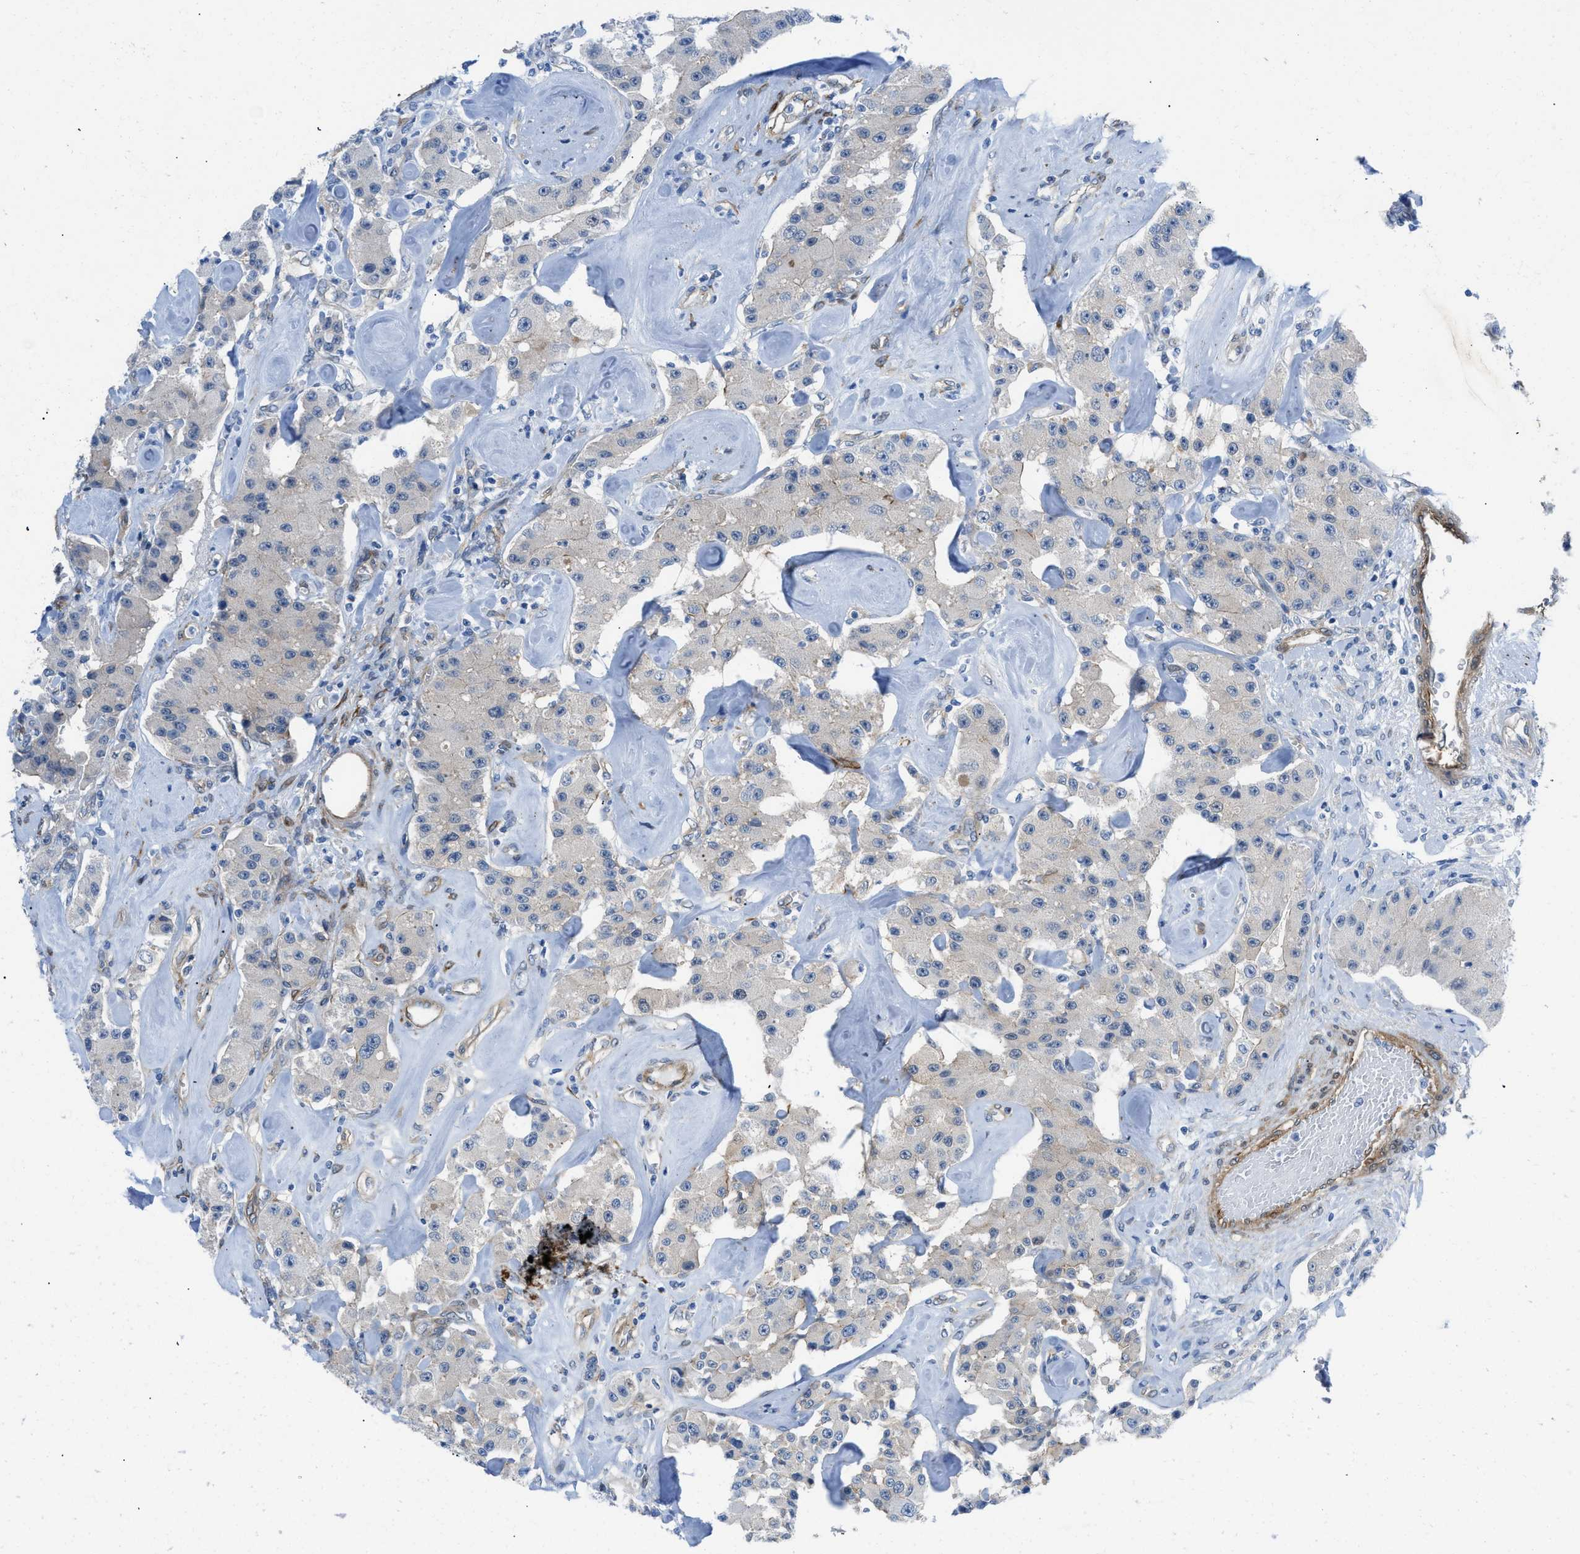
{"staining": {"intensity": "negative", "quantity": "none", "location": "none"}, "tissue": "carcinoid", "cell_type": "Tumor cells", "image_type": "cancer", "snomed": [{"axis": "morphology", "description": "Carcinoid, malignant, NOS"}, {"axis": "topography", "description": "Pancreas"}], "caption": "Immunohistochemical staining of human carcinoid exhibits no significant expression in tumor cells.", "gene": "PDLIM5", "patient": {"sex": "male", "age": 41}}